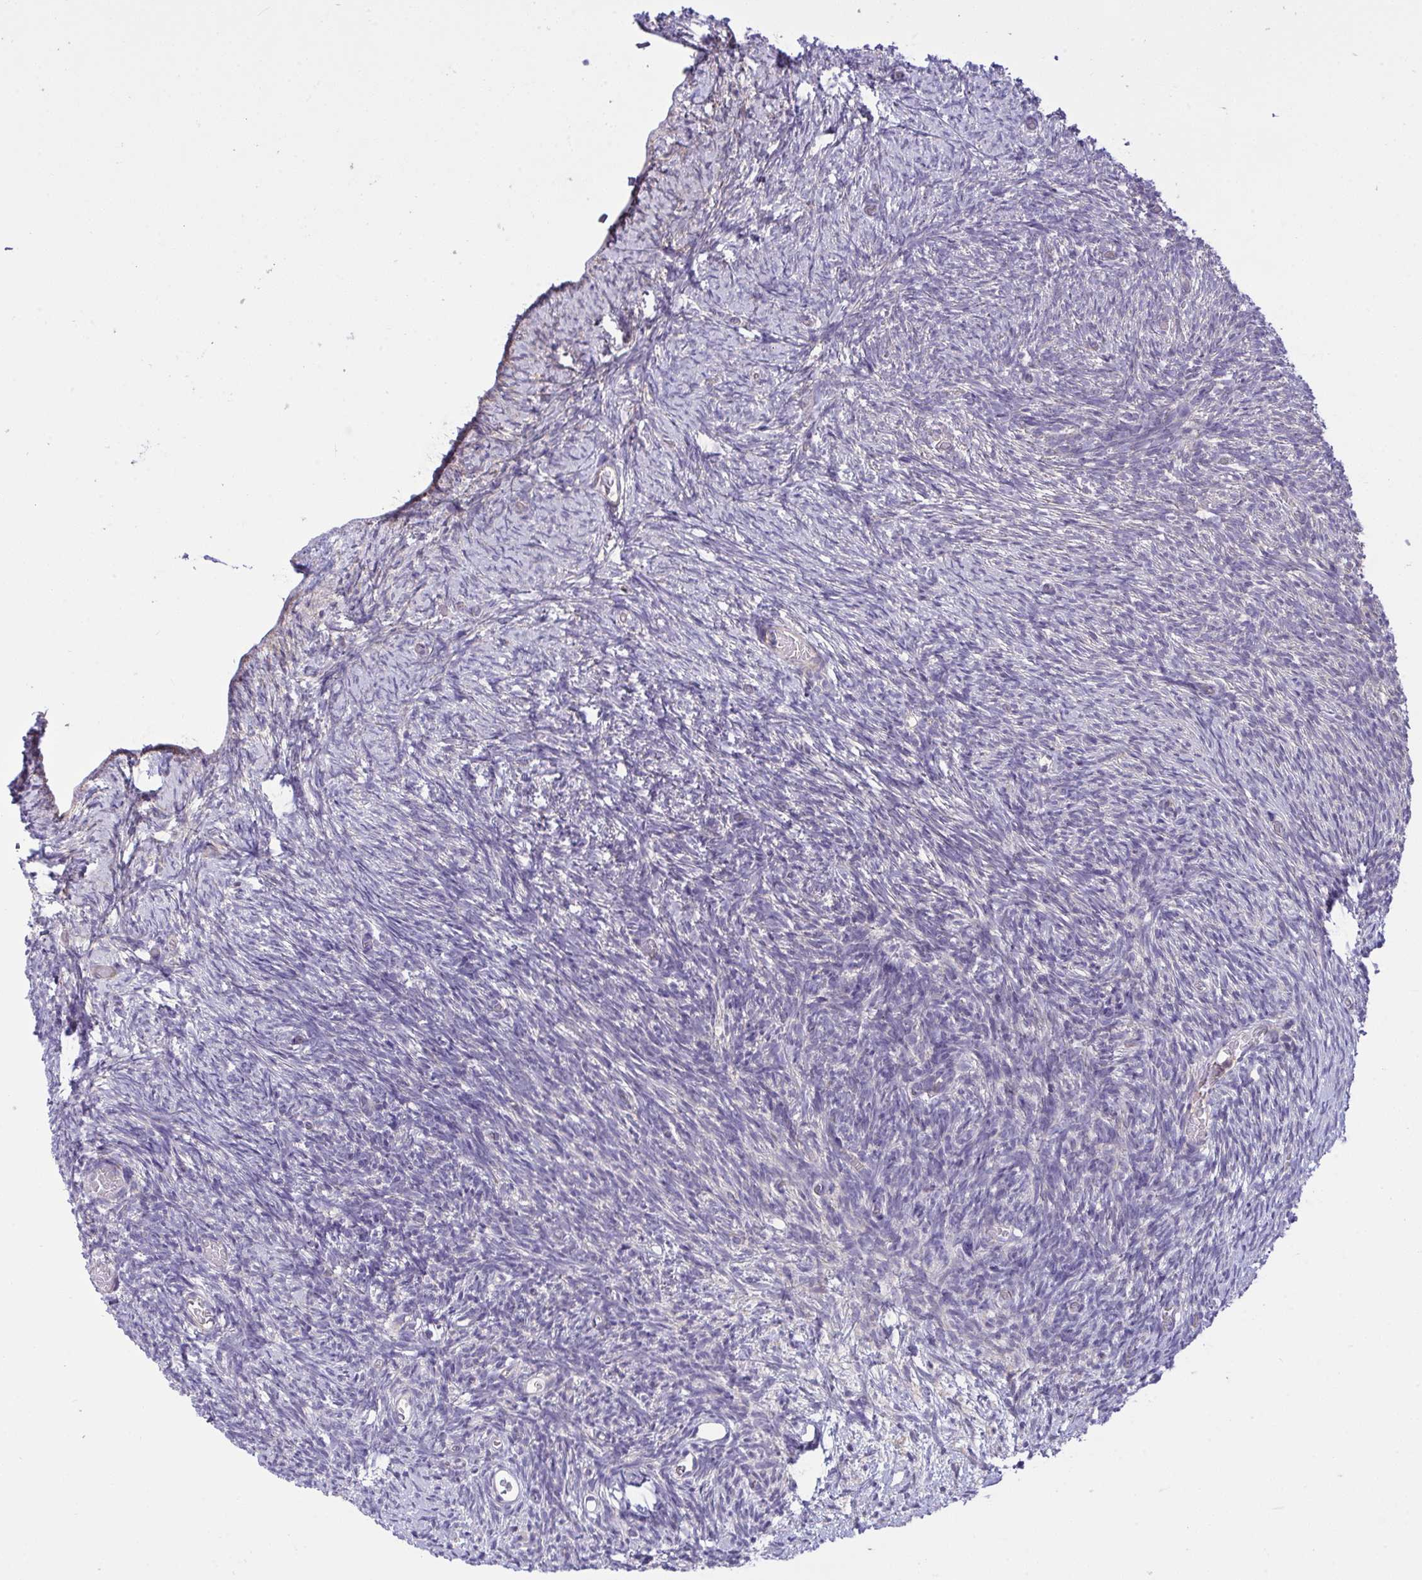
{"staining": {"intensity": "negative", "quantity": "none", "location": "none"}, "tissue": "ovary", "cell_type": "Ovarian stroma cells", "image_type": "normal", "snomed": [{"axis": "morphology", "description": "Normal tissue, NOS"}, {"axis": "topography", "description": "Ovary"}], "caption": "IHC image of benign human ovary stained for a protein (brown), which shows no positivity in ovarian stroma cells.", "gene": "GRB14", "patient": {"sex": "female", "age": 39}}